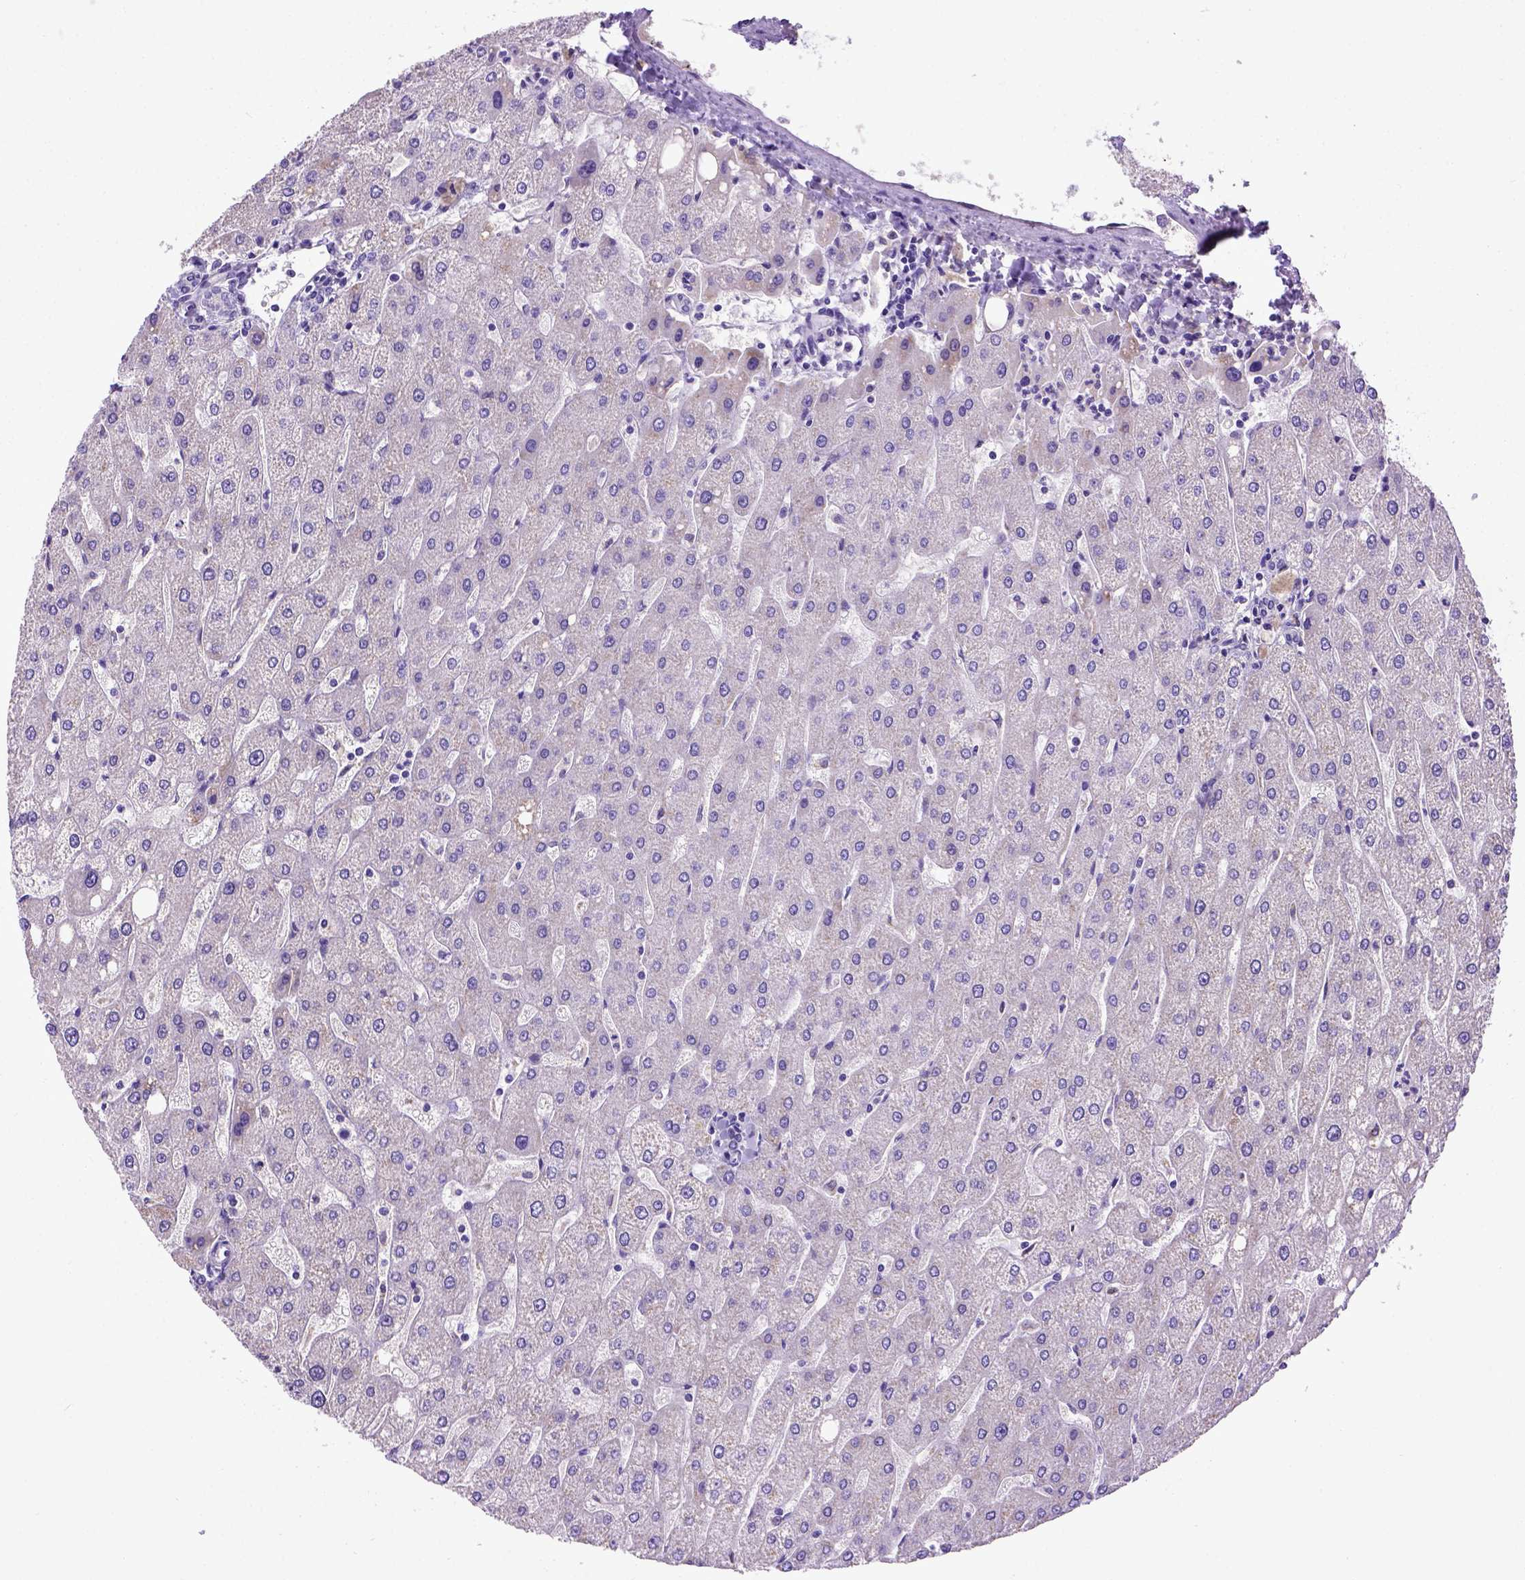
{"staining": {"intensity": "negative", "quantity": "none", "location": "none"}, "tissue": "liver", "cell_type": "Cholangiocytes", "image_type": "normal", "snomed": [{"axis": "morphology", "description": "Normal tissue, NOS"}, {"axis": "topography", "description": "Liver"}], "caption": "A high-resolution micrograph shows IHC staining of benign liver, which reveals no significant positivity in cholangiocytes.", "gene": "SPEF1", "patient": {"sex": "male", "age": 67}}